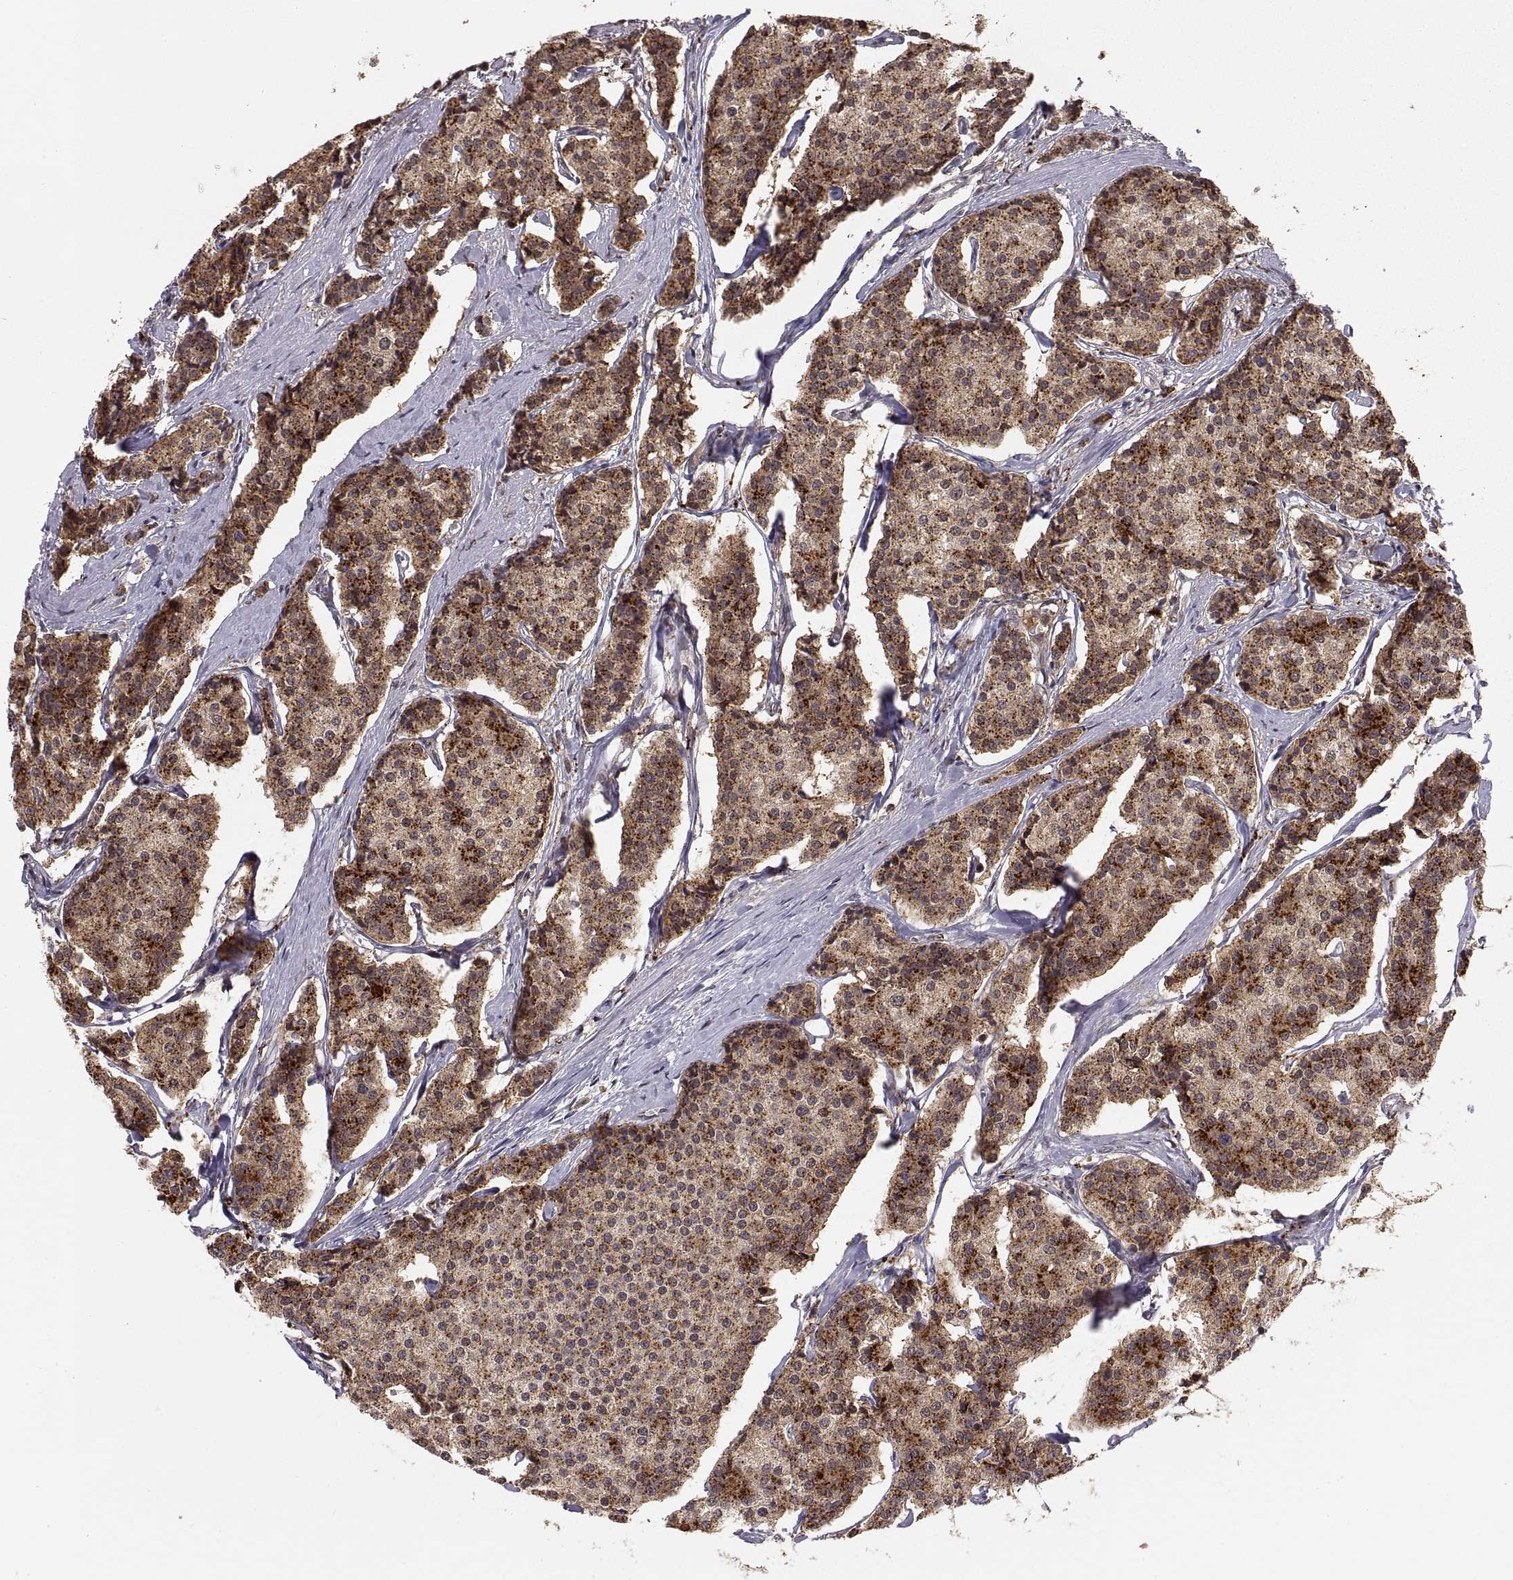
{"staining": {"intensity": "strong", "quantity": "25%-75%", "location": "cytoplasmic/membranous"}, "tissue": "carcinoid", "cell_type": "Tumor cells", "image_type": "cancer", "snomed": [{"axis": "morphology", "description": "Carcinoid, malignant, NOS"}, {"axis": "topography", "description": "Small intestine"}], "caption": "Strong cytoplasmic/membranous positivity for a protein is seen in about 25%-75% of tumor cells of malignant carcinoid using IHC.", "gene": "PSMC2", "patient": {"sex": "female", "age": 65}}